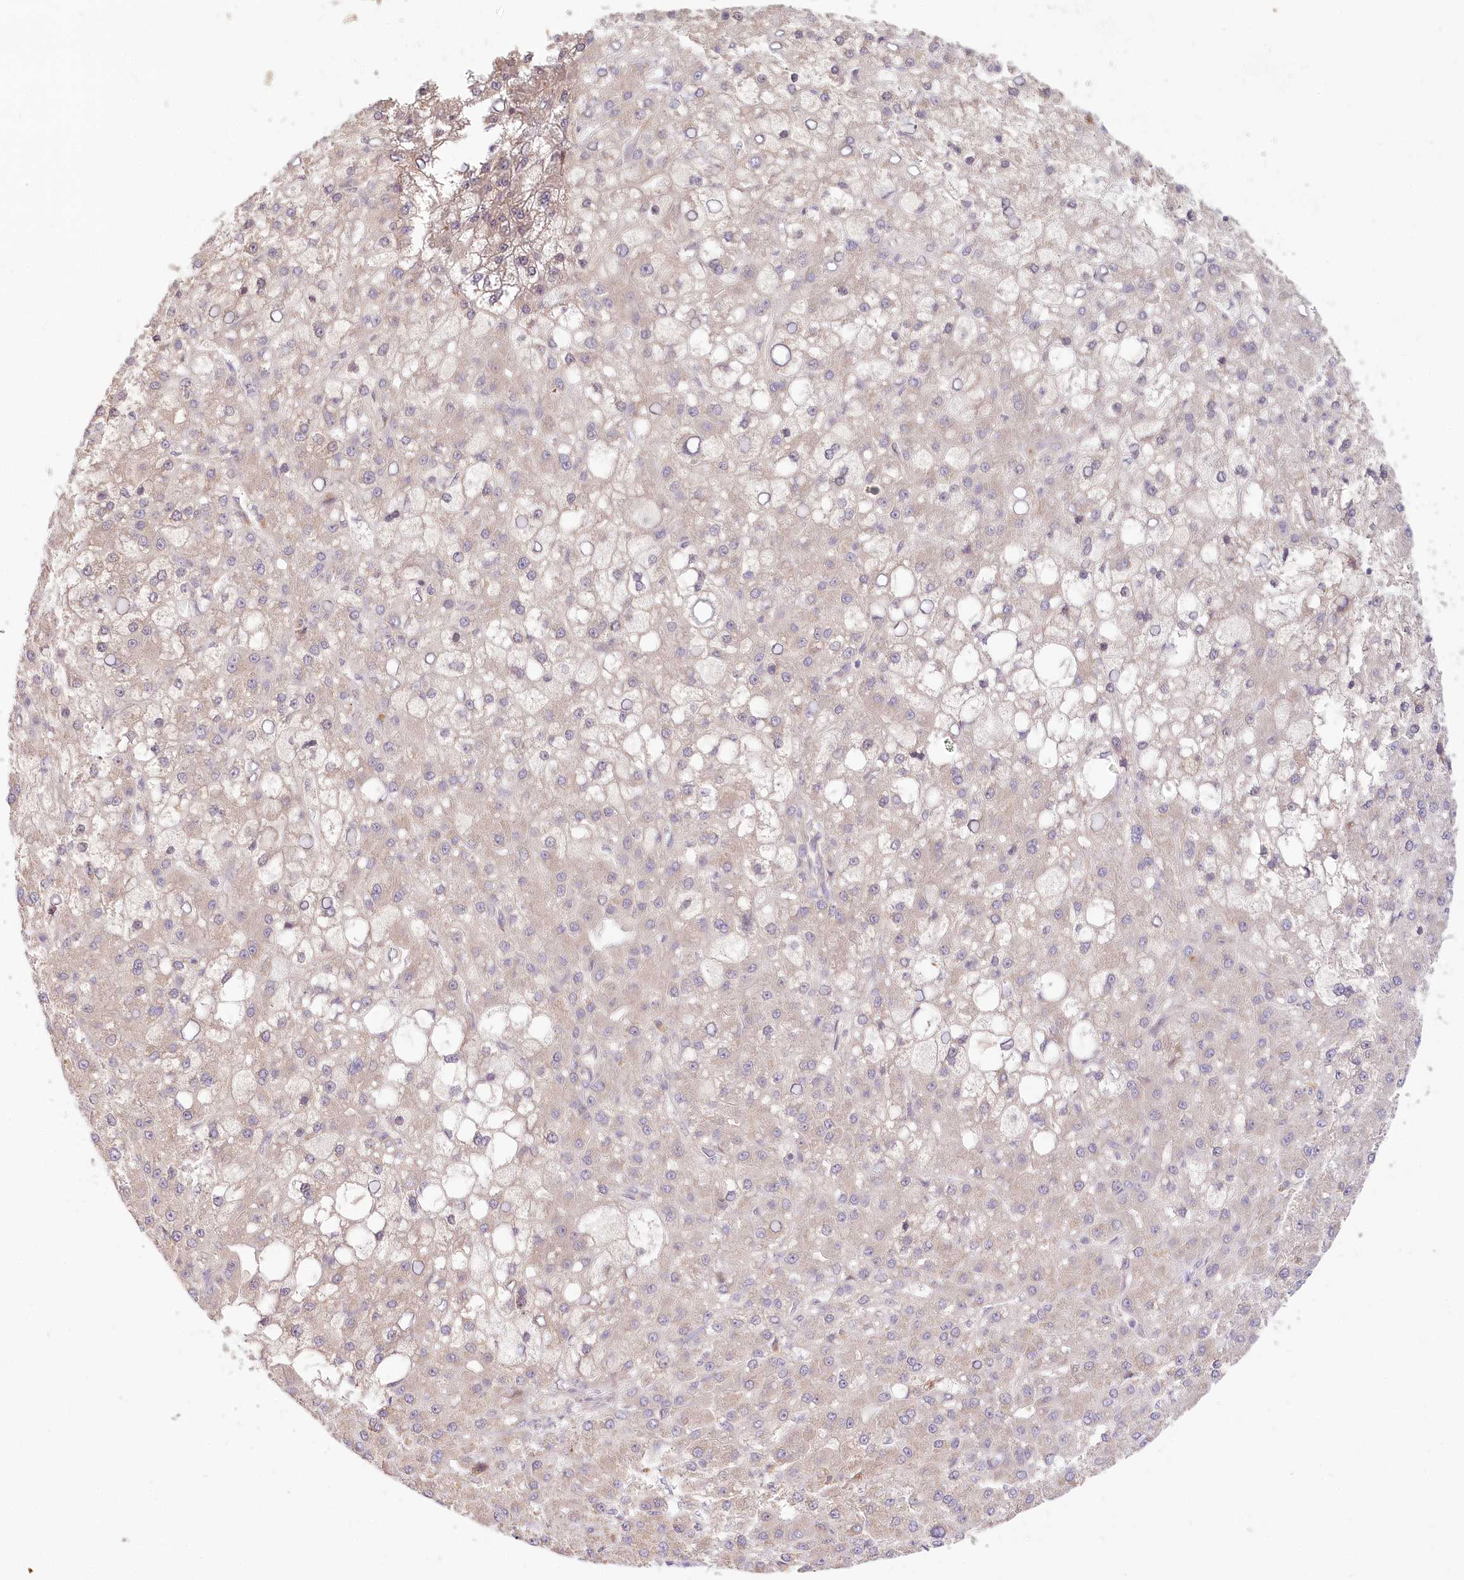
{"staining": {"intensity": "negative", "quantity": "none", "location": "none"}, "tissue": "liver cancer", "cell_type": "Tumor cells", "image_type": "cancer", "snomed": [{"axis": "morphology", "description": "Carcinoma, Hepatocellular, NOS"}, {"axis": "topography", "description": "Liver"}], "caption": "Histopathology image shows no significant protein positivity in tumor cells of hepatocellular carcinoma (liver).", "gene": "CEP70", "patient": {"sex": "male", "age": 67}}